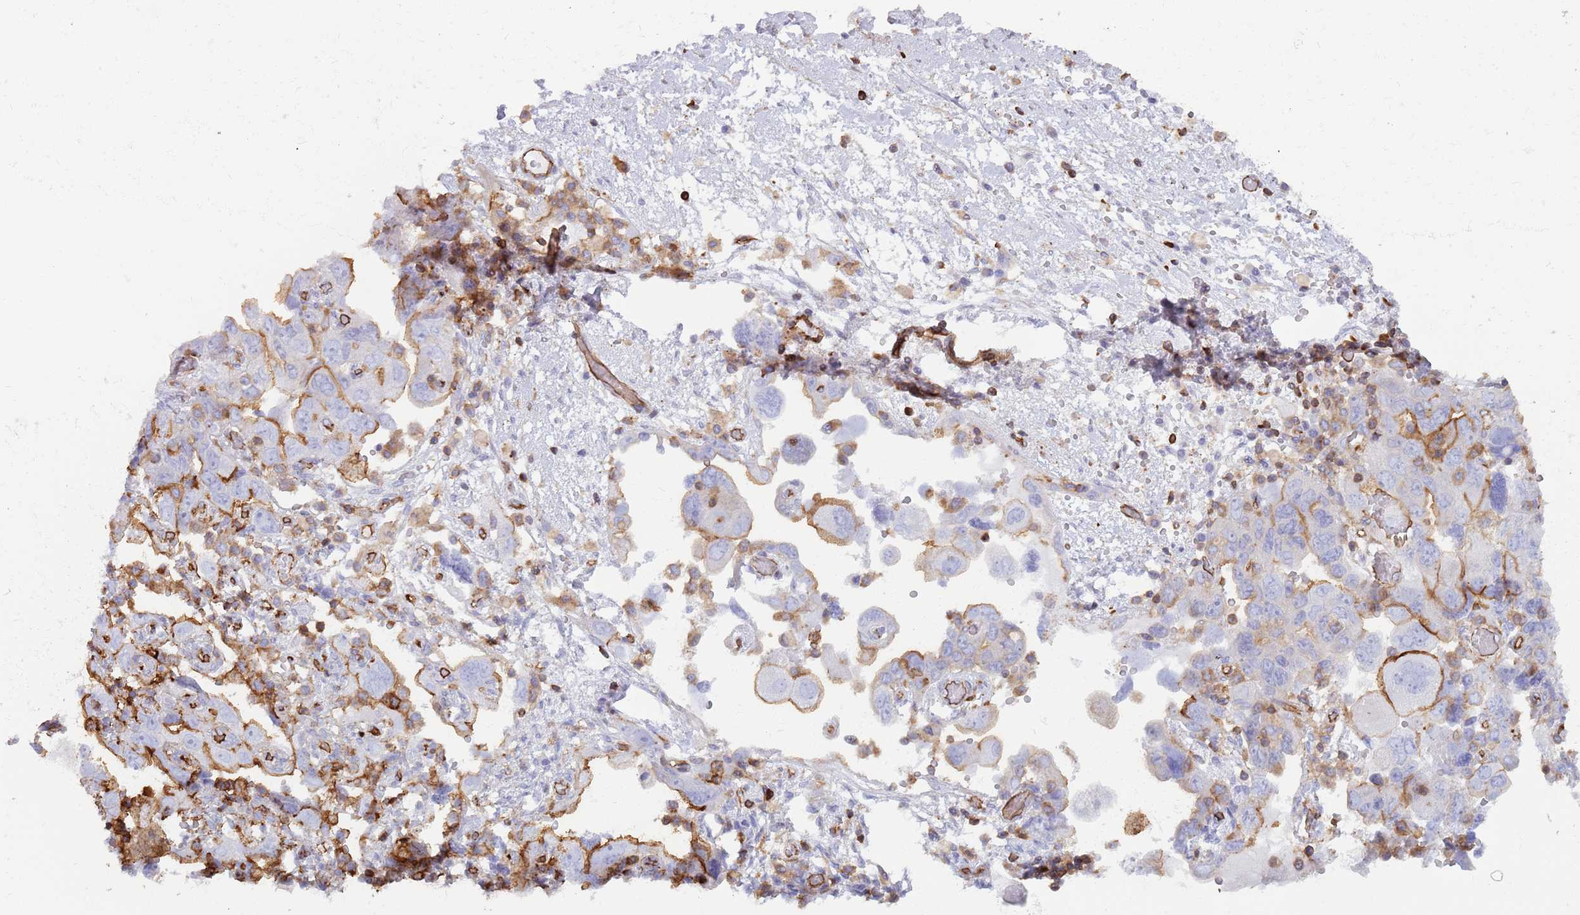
{"staining": {"intensity": "moderate", "quantity": "<25%", "location": "cytoplasmic/membranous"}, "tissue": "ovarian cancer", "cell_type": "Tumor cells", "image_type": "cancer", "snomed": [{"axis": "morphology", "description": "Carcinoma, NOS"}, {"axis": "morphology", "description": "Cystadenocarcinoma, serous, NOS"}, {"axis": "topography", "description": "Ovary"}], "caption": "A brown stain labels moderate cytoplasmic/membranous positivity of a protein in ovarian serous cystadenocarcinoma tumor cells. (DAB = brown stain, brightfield microscopy at high magnification).", "gene": "KBTBD7", "patient": {"sex": "female", "age": 69}}